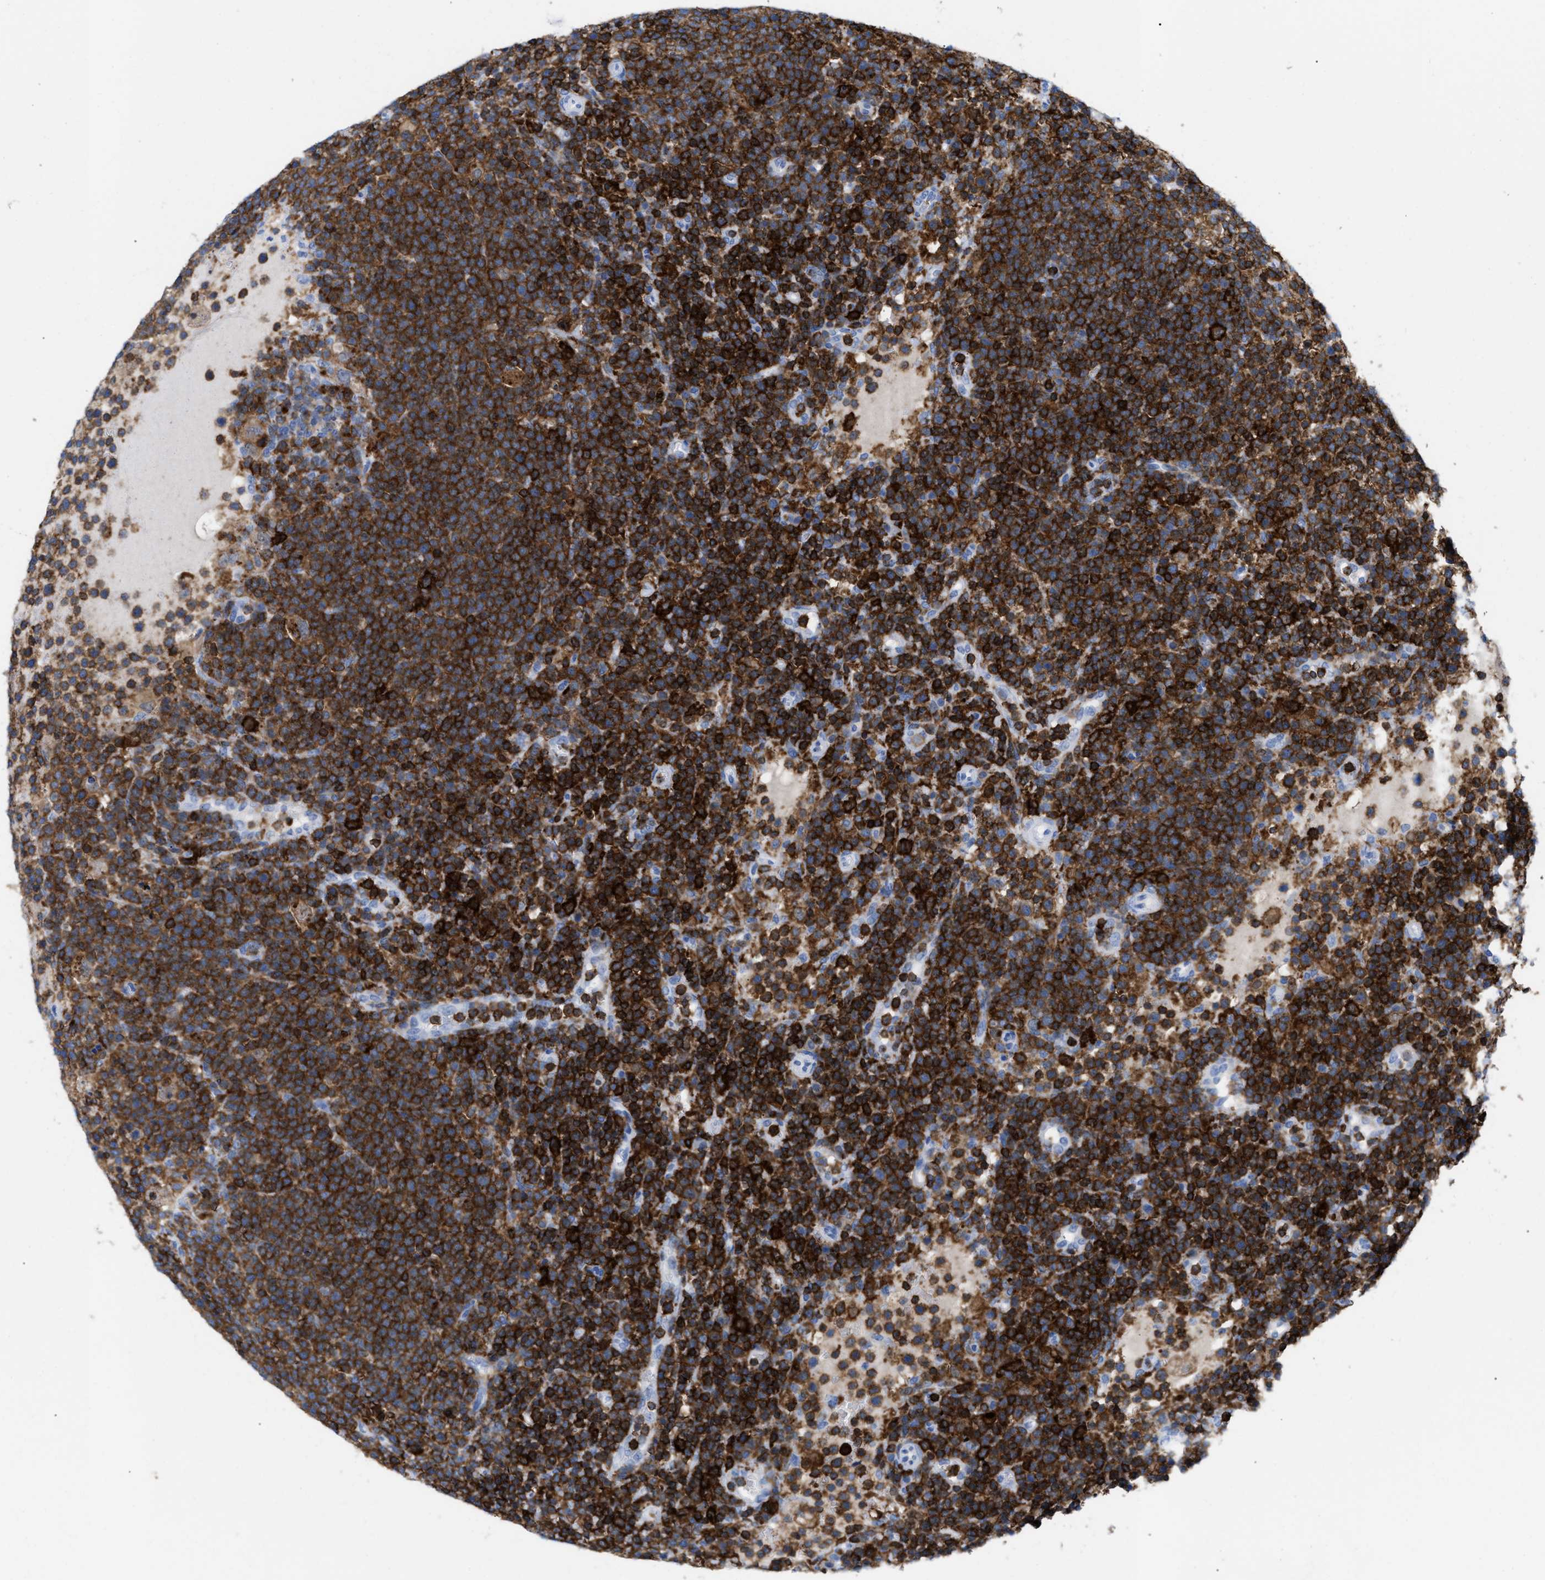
{"staining": {"intensity": "strong", "quantity": ">75%", "location": "cytoplasmic/membranous"}, "tissue": "lymphoma", "cell_type": "Tumor cells", "image_type": "cancer", "snomed": [{"axis": "morphology", "description": "Malignant lymphoma, non-Hodgkin's type, High grade"}, {"axis": "topography", "description": "Lymph node"}], "caption": "High-grade malignant lymphoma, non-Hodgkin's type stained with DAB immunohistochemistry exhibits high levels of strong cytoplasmic/membranous expression in approximately >75% of tumor cells.", "gene": "LCP1", "patient": {"sex": "male", "age": 61}}